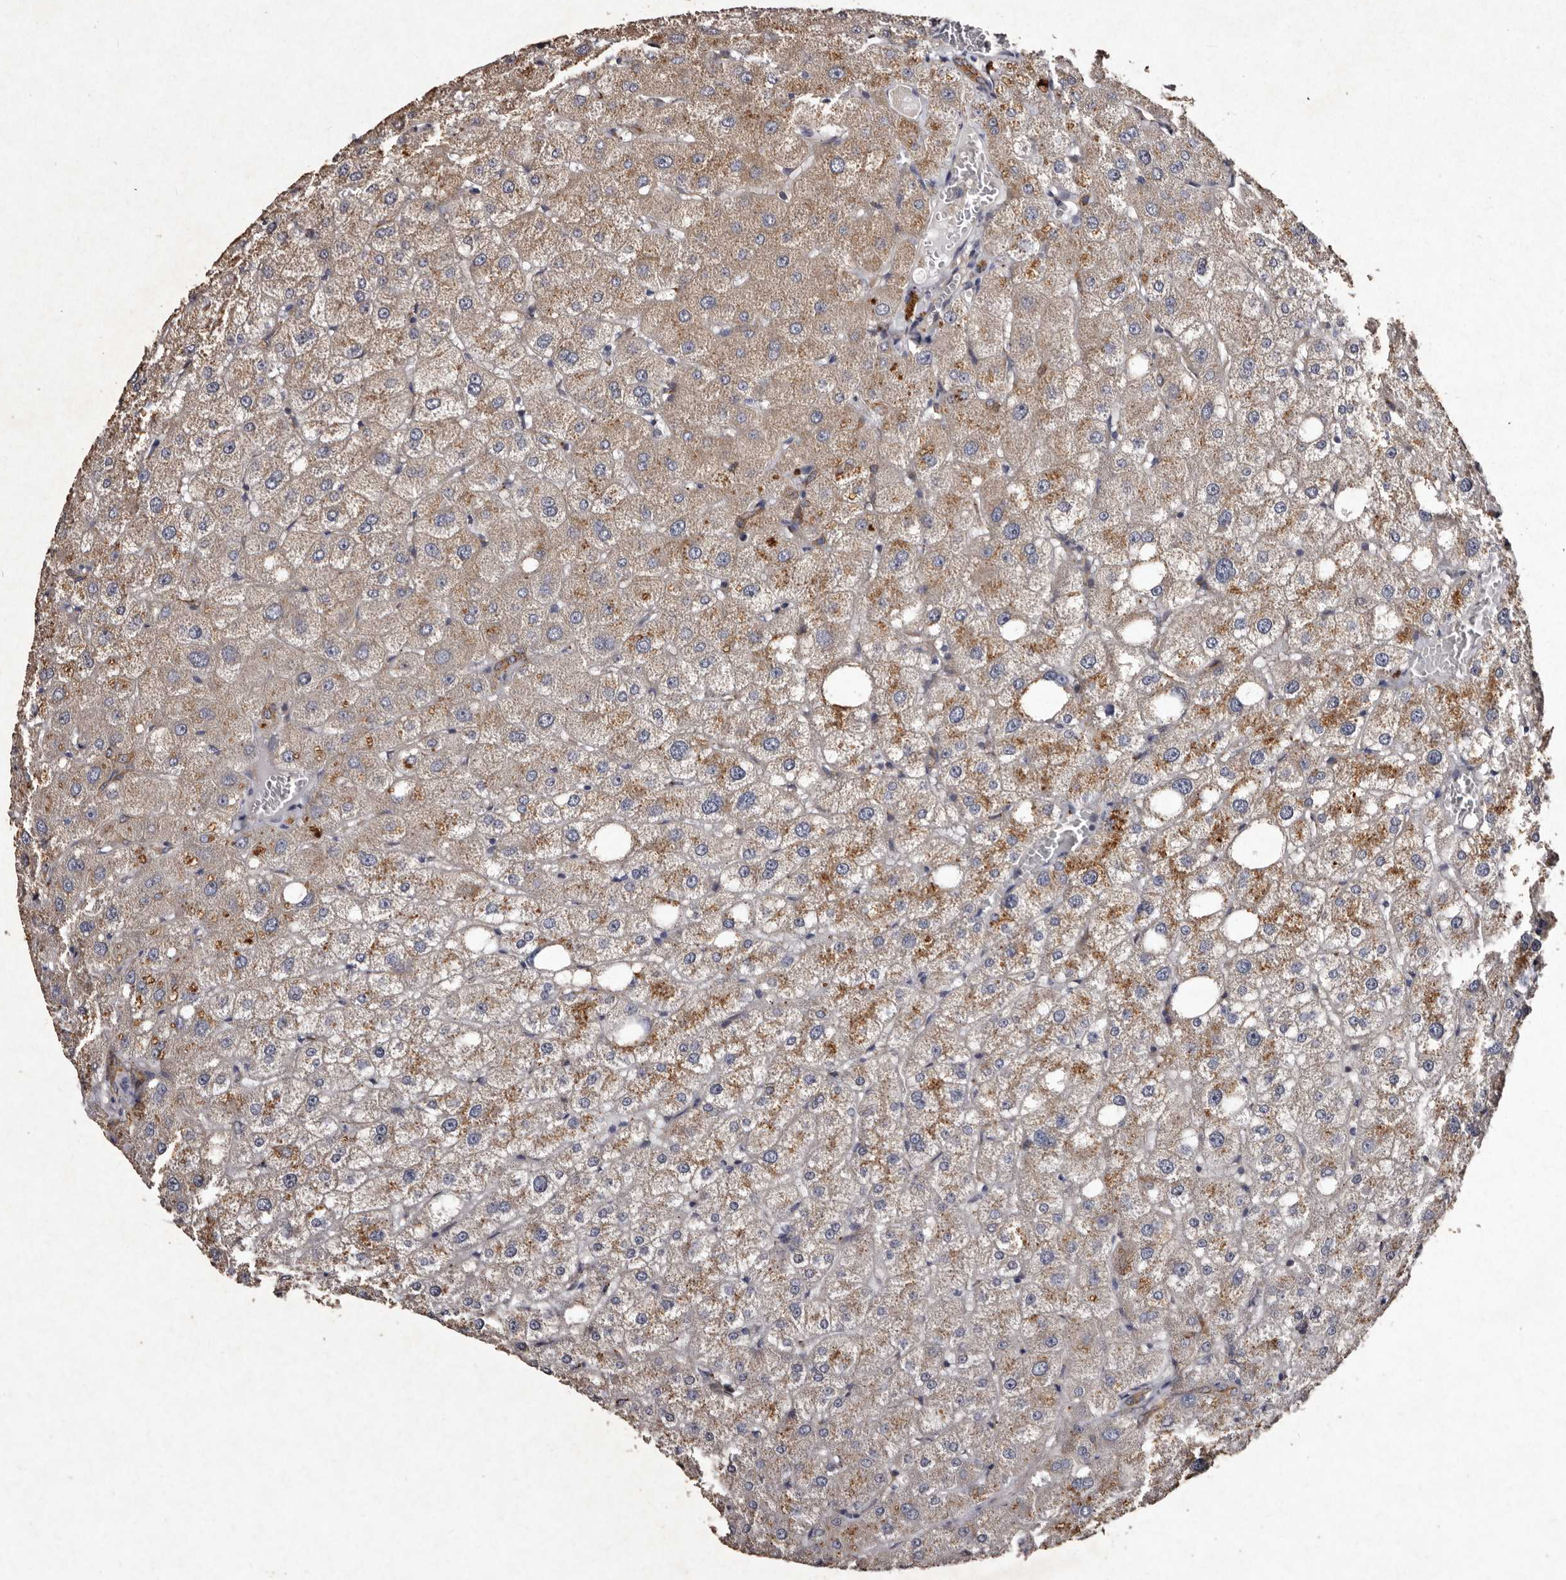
{"staining": {"intensity": "moderate", "quantity": ">75%", "location": "cytoplasmic/membranous"}, "tissue": "liver", "cell_type": "Cholangiocytes", "image_type": "normal", "snomed": [{"axis": "morphology", "description": "Normal tissue, NOS"}, {"axis": "topography", "description": "Liver"}], "caption": "A histopathology image of human liver stained for a protein shows moderate cytoplasmic/membranous brown staining in cholangiocytes. Using DAB (brown) and hematoxylin (blue) stains, captured at high magnification using brightfield microscopy.", "gene": "TFB1M", "patient": {"sex": "male", "age": 73}}